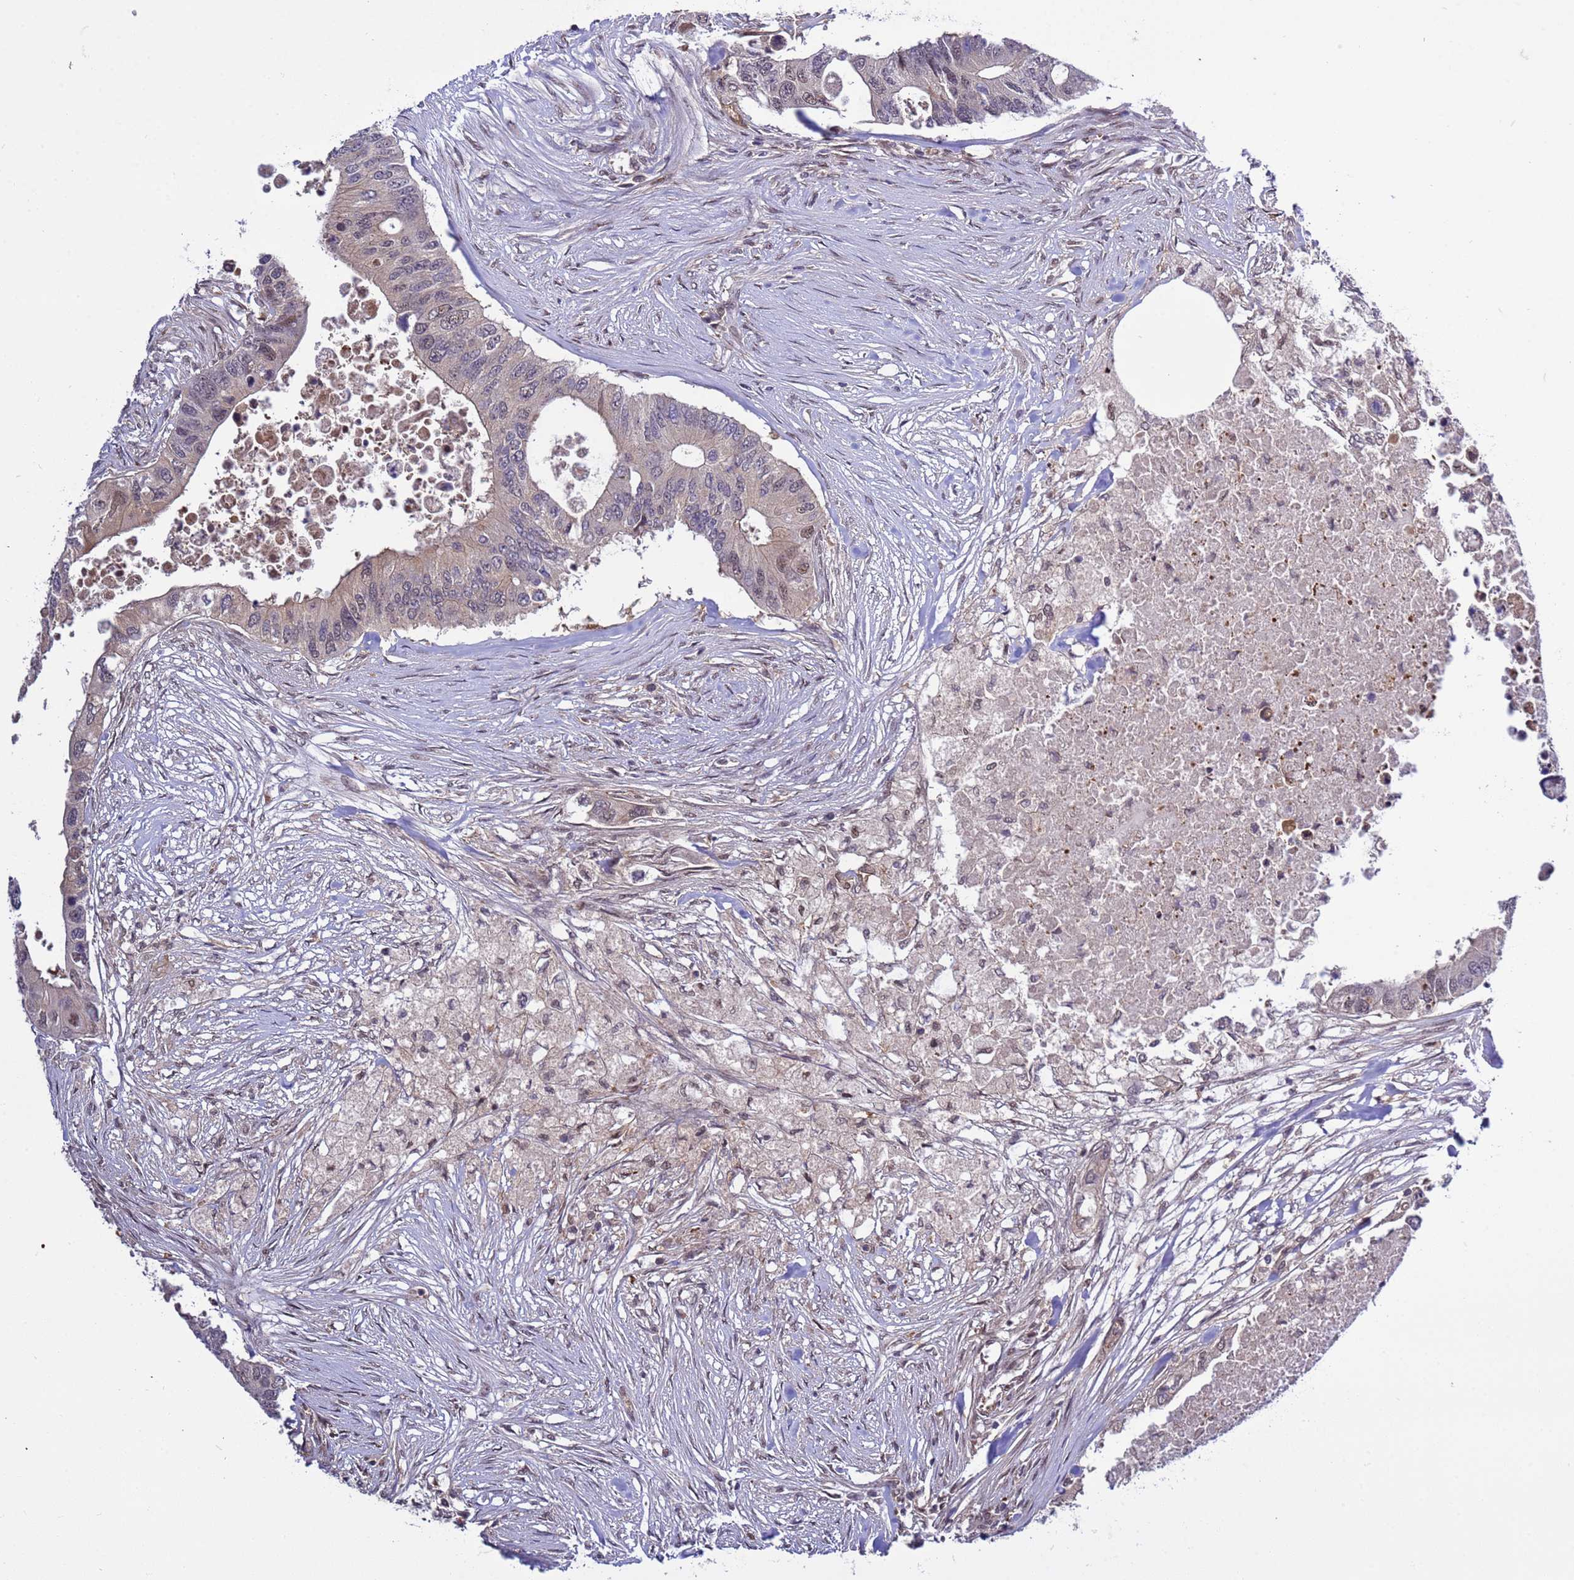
{"staining": {"intensity": "weak", "quantity": "<25%", "location": "nuclear"}, "tissue": "colorectal cancer", "cell_type": "Tumor cells", "image_type": "cancer", "snomed": [{"axis": "morphology", "description": "Adenocarcinoma, NOS"}, {"axis": "topography", "description": "Colon"}], "caption": "The immunohistochemistry (IHC) image has no significant expression in tumor cells of colorectal cancer tissue.", "gene": "GEN1", "patient": {"sex": "male", "age": 71}}